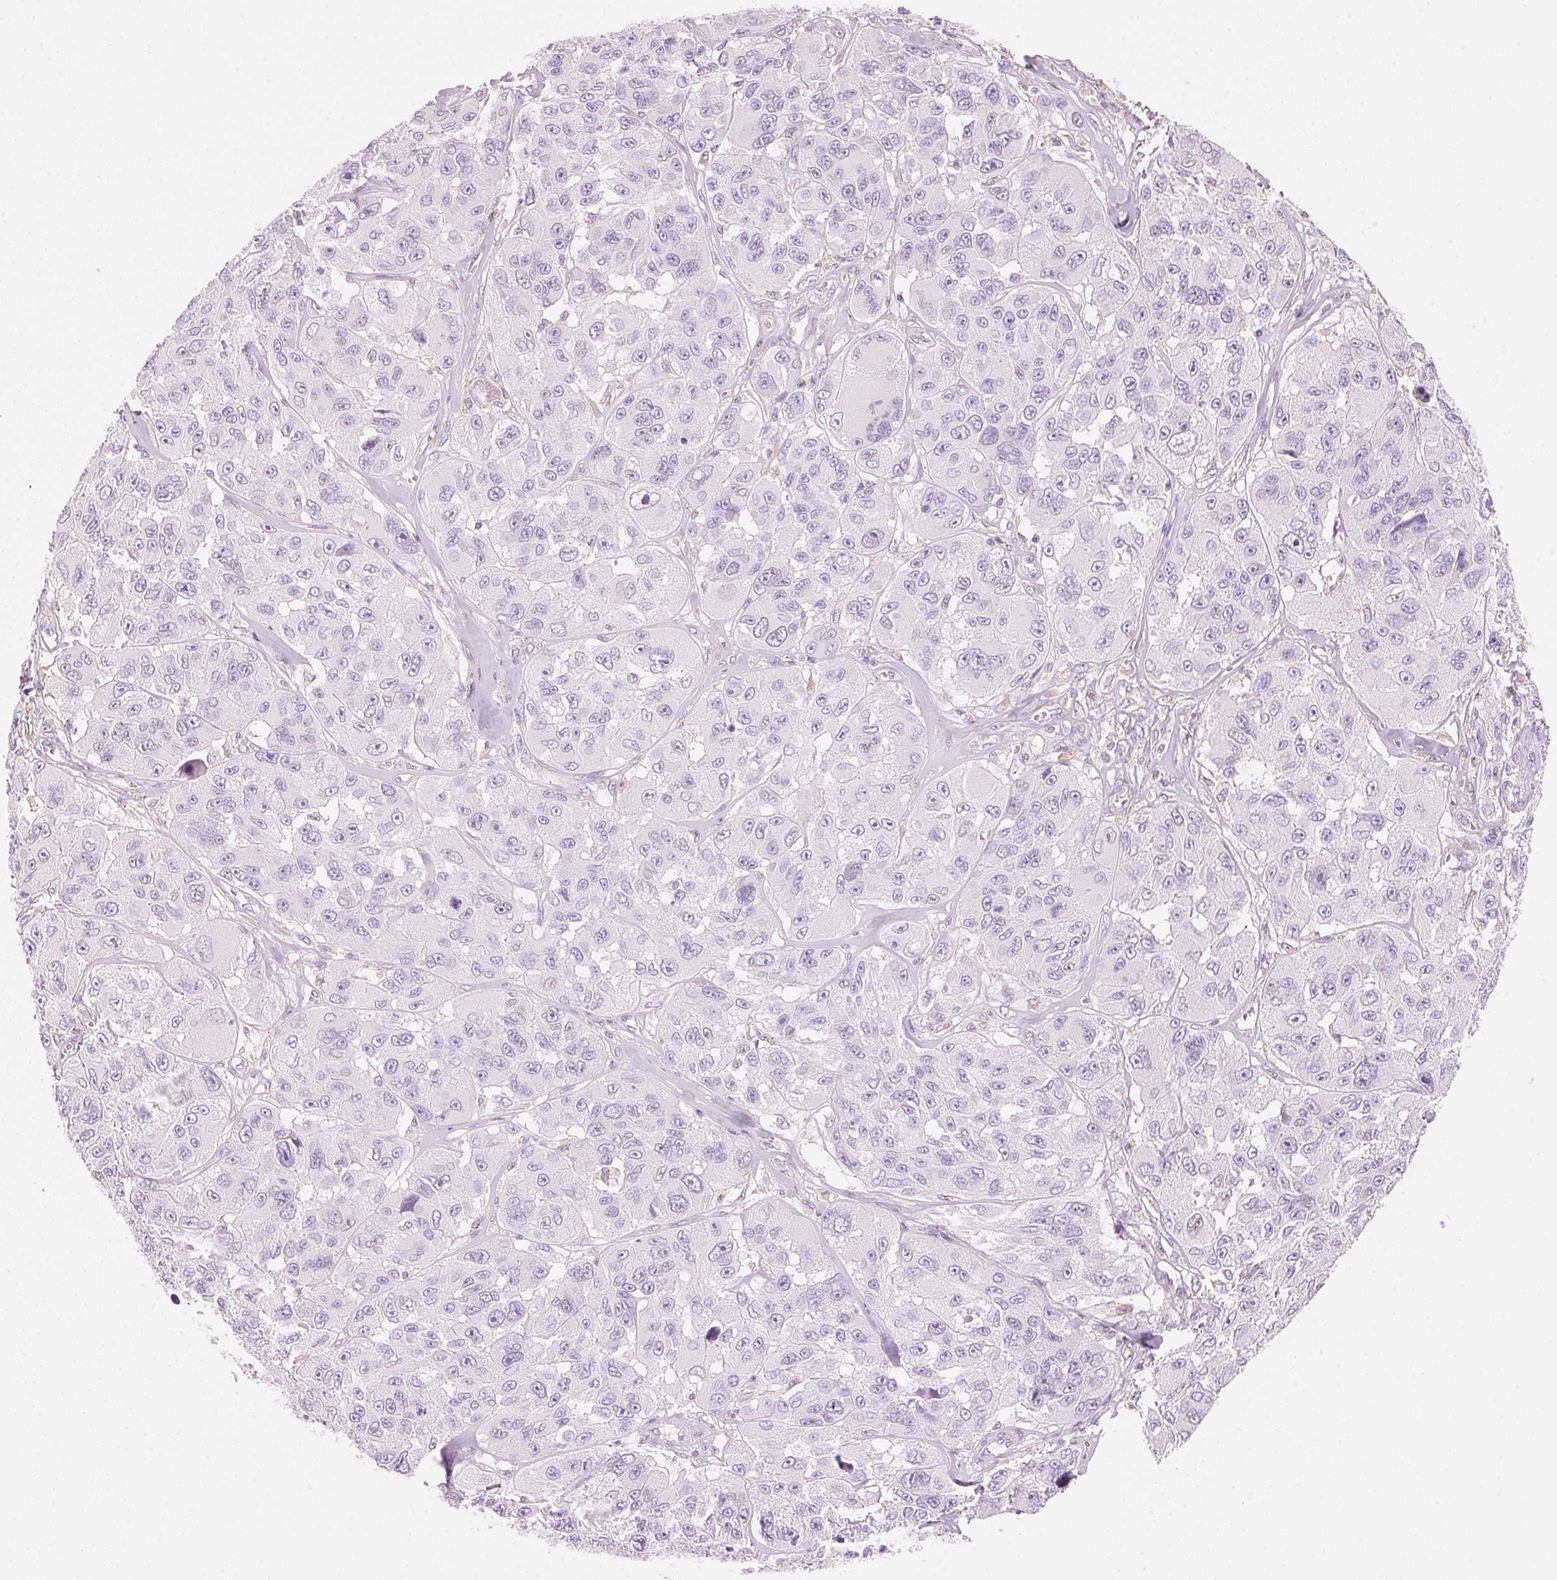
{"staining": {"intensity": "negative", "quantity": "none", "location": "none"}, "tissue": "melanoma", "cell_type": "Tumor cells", "image_type": "cancer", "snomed": [{"axis": "morphology", "description": "Malignant melanoma, NOS"}, {"axis": "topography", "description": "Skin"}], "caption": "Immunohistochemistry (IHC) image of human malignant melanoma stained for a protein (brown), which exhibits no staining in tumor cells.", "gene": "HOXB13", "patient": {"sex": "female", "age": 66}}